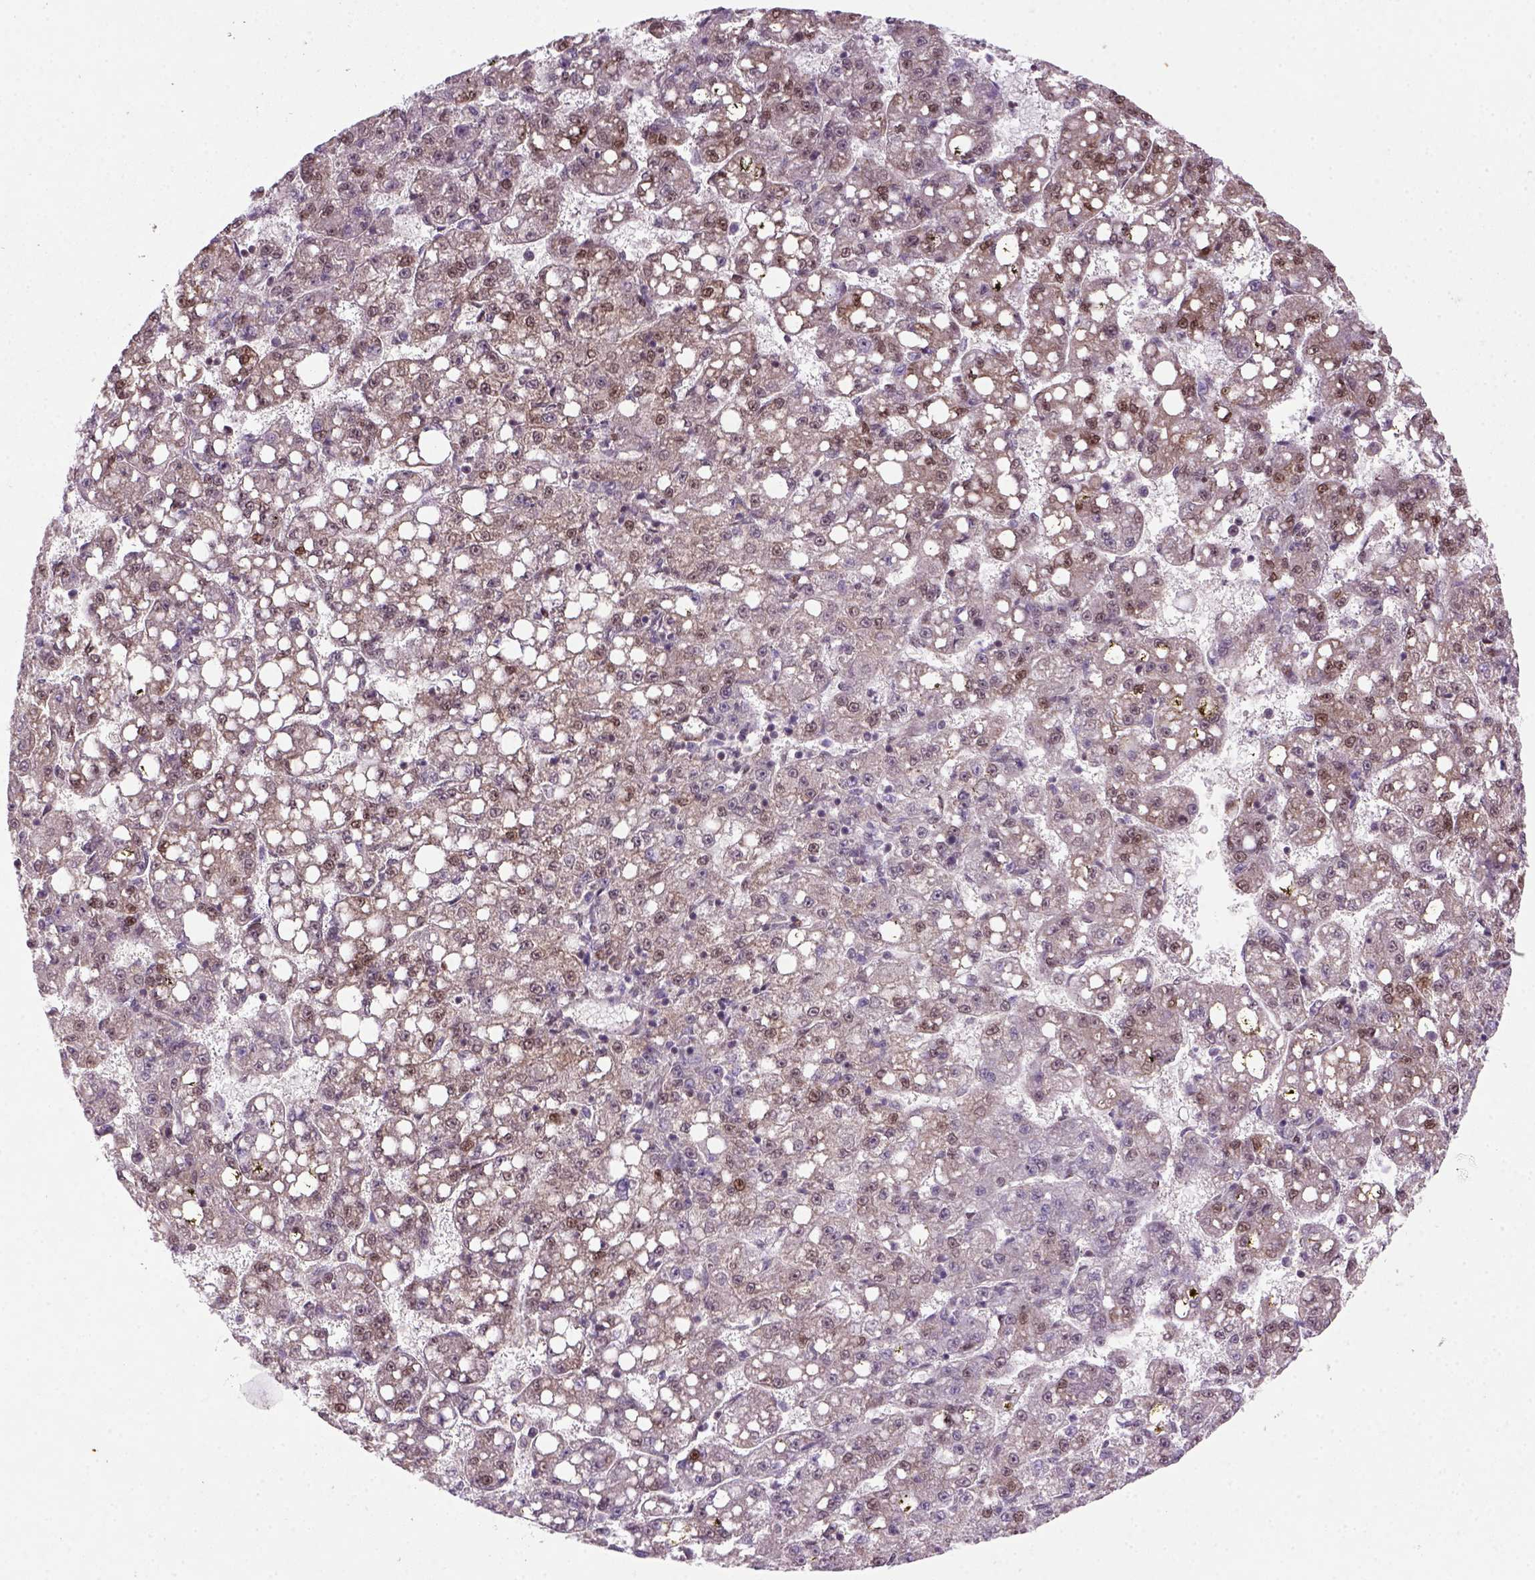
{"staining": {"intensity": "moderate", "quantity": "<25%", "location": "nuclear"}, "tissue": "liver cancer", "cell_type": "Tumor cells", "image_type": "cancer", "snomed": [{"axis": "morphology", "description": "Carcinoma, Hepatocellular, NOS"}, {"axis": "topography", "description": "Liver"}], "caption": "Moderate nuclear expression for a protein is identified in approximately <25% of tumor cells of liver cancer (hepatocellular carcinoma) using immunohistochemistry.", "gene": "MGMT", "patient": {"sex": "female", "age": 65}}